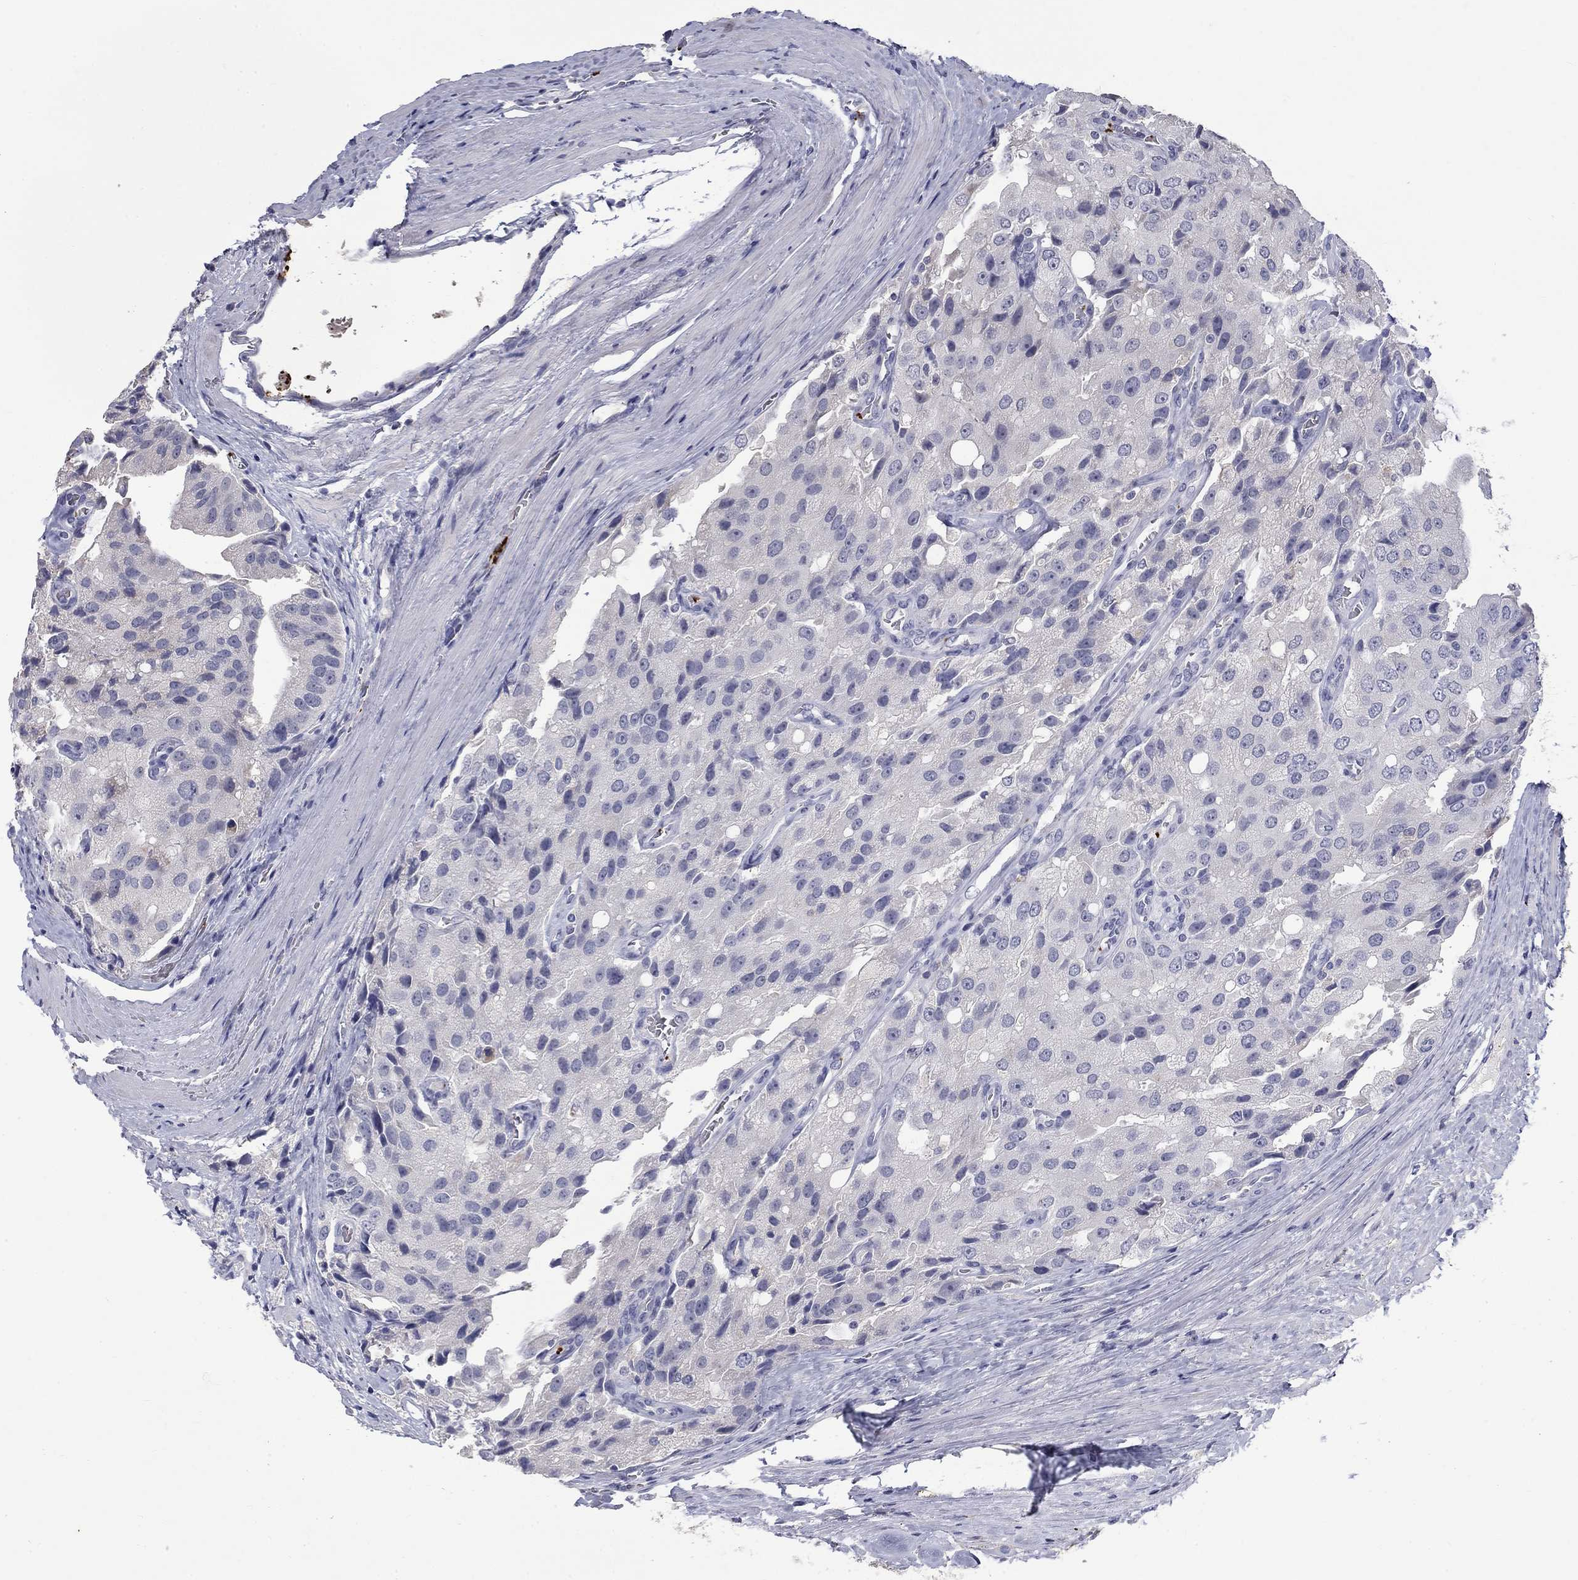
{"staining": {"intensity": "negative", "quantity": "none", "location": "none"}, "tissue": "prostate cancer", "cell_type": "Tumor cells", "image_type": "cancer", "snomed": [{"axis": "morphology", "description": "Adenocarcinoma, NOS"}, {"axis": "topography", "description": "Prostate and seminal vesicle, NOS"}, {"axis": "topography", "description": "Prostate"}], "caption": "High magnification brightfield microscopy of adenocarcinoma (prostate) stained with DAB (brown) and counterstained with hematoxylin (blue): tumor cells show no significant positivity. The staining was performed using DAB to visualize the protein expression in brown, while the nuclei were stained in blue with hematoxylin (Magnification: 20x).", "gene": "PLEK", "patient": {"sex": "male", "age": 67}}